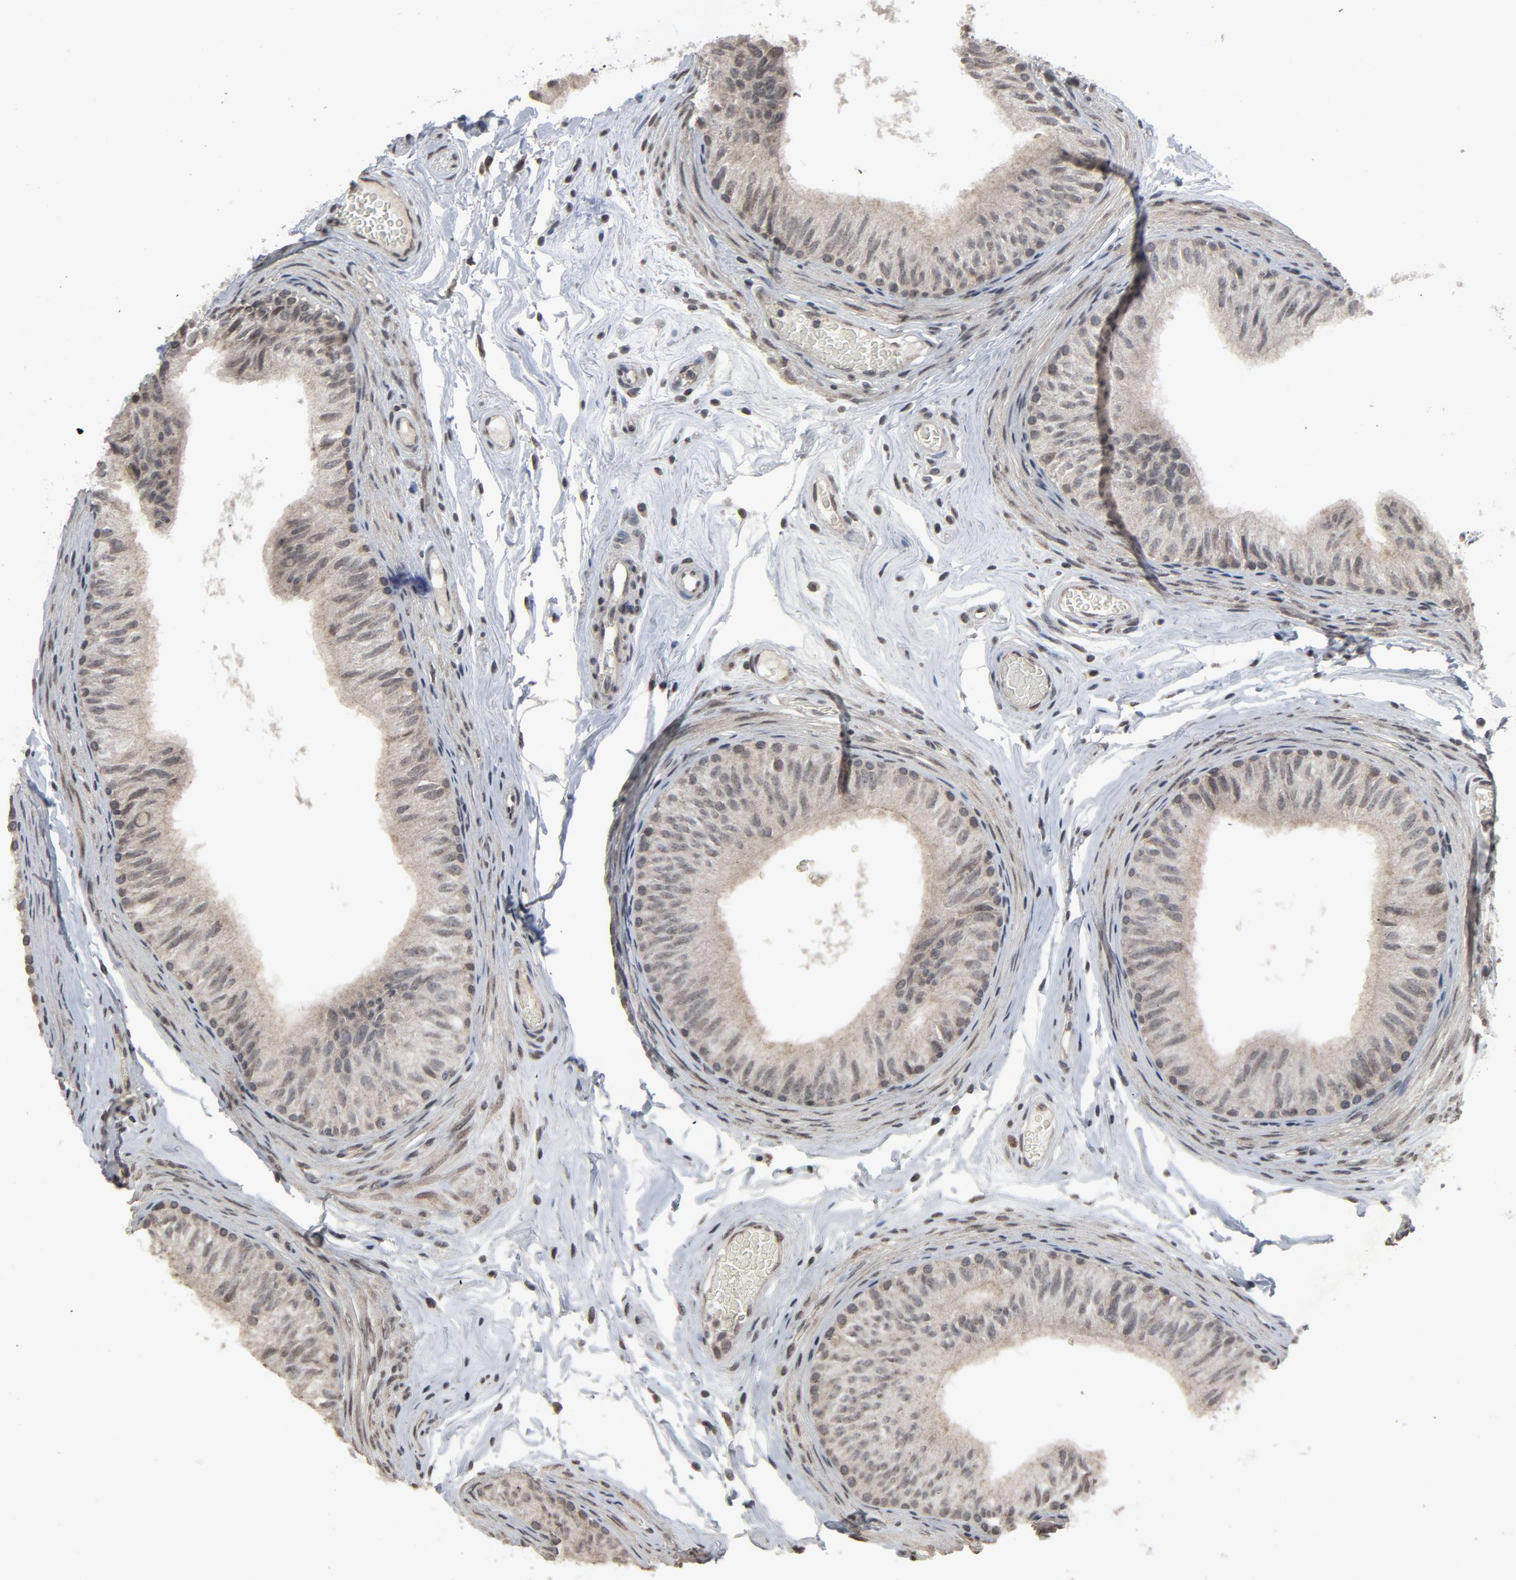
{"staining": {"intensity": "weak", "quantity": ">75%", "location": "cytoplasmic/membranous,nuclear"}, "tissue": "epididymis", "cell_type": "Glandular cells", "image_type": "normal", "snomed": [{"axis": "morphology", "description": "Normal tissue, NOS"}, {"axis": "topography", "description": "Testis"}, {"axis": "topography", "description": "Epididymis"}], "caption": "Protein staining by IHC displays weak cytoplasmic/membranous,nuclear expression in about >75% of glandular cells in normal epididymis. Nuclei are stained in blue.", "gene": "POM121", "patient": {"sex": "male", "age": 36}}